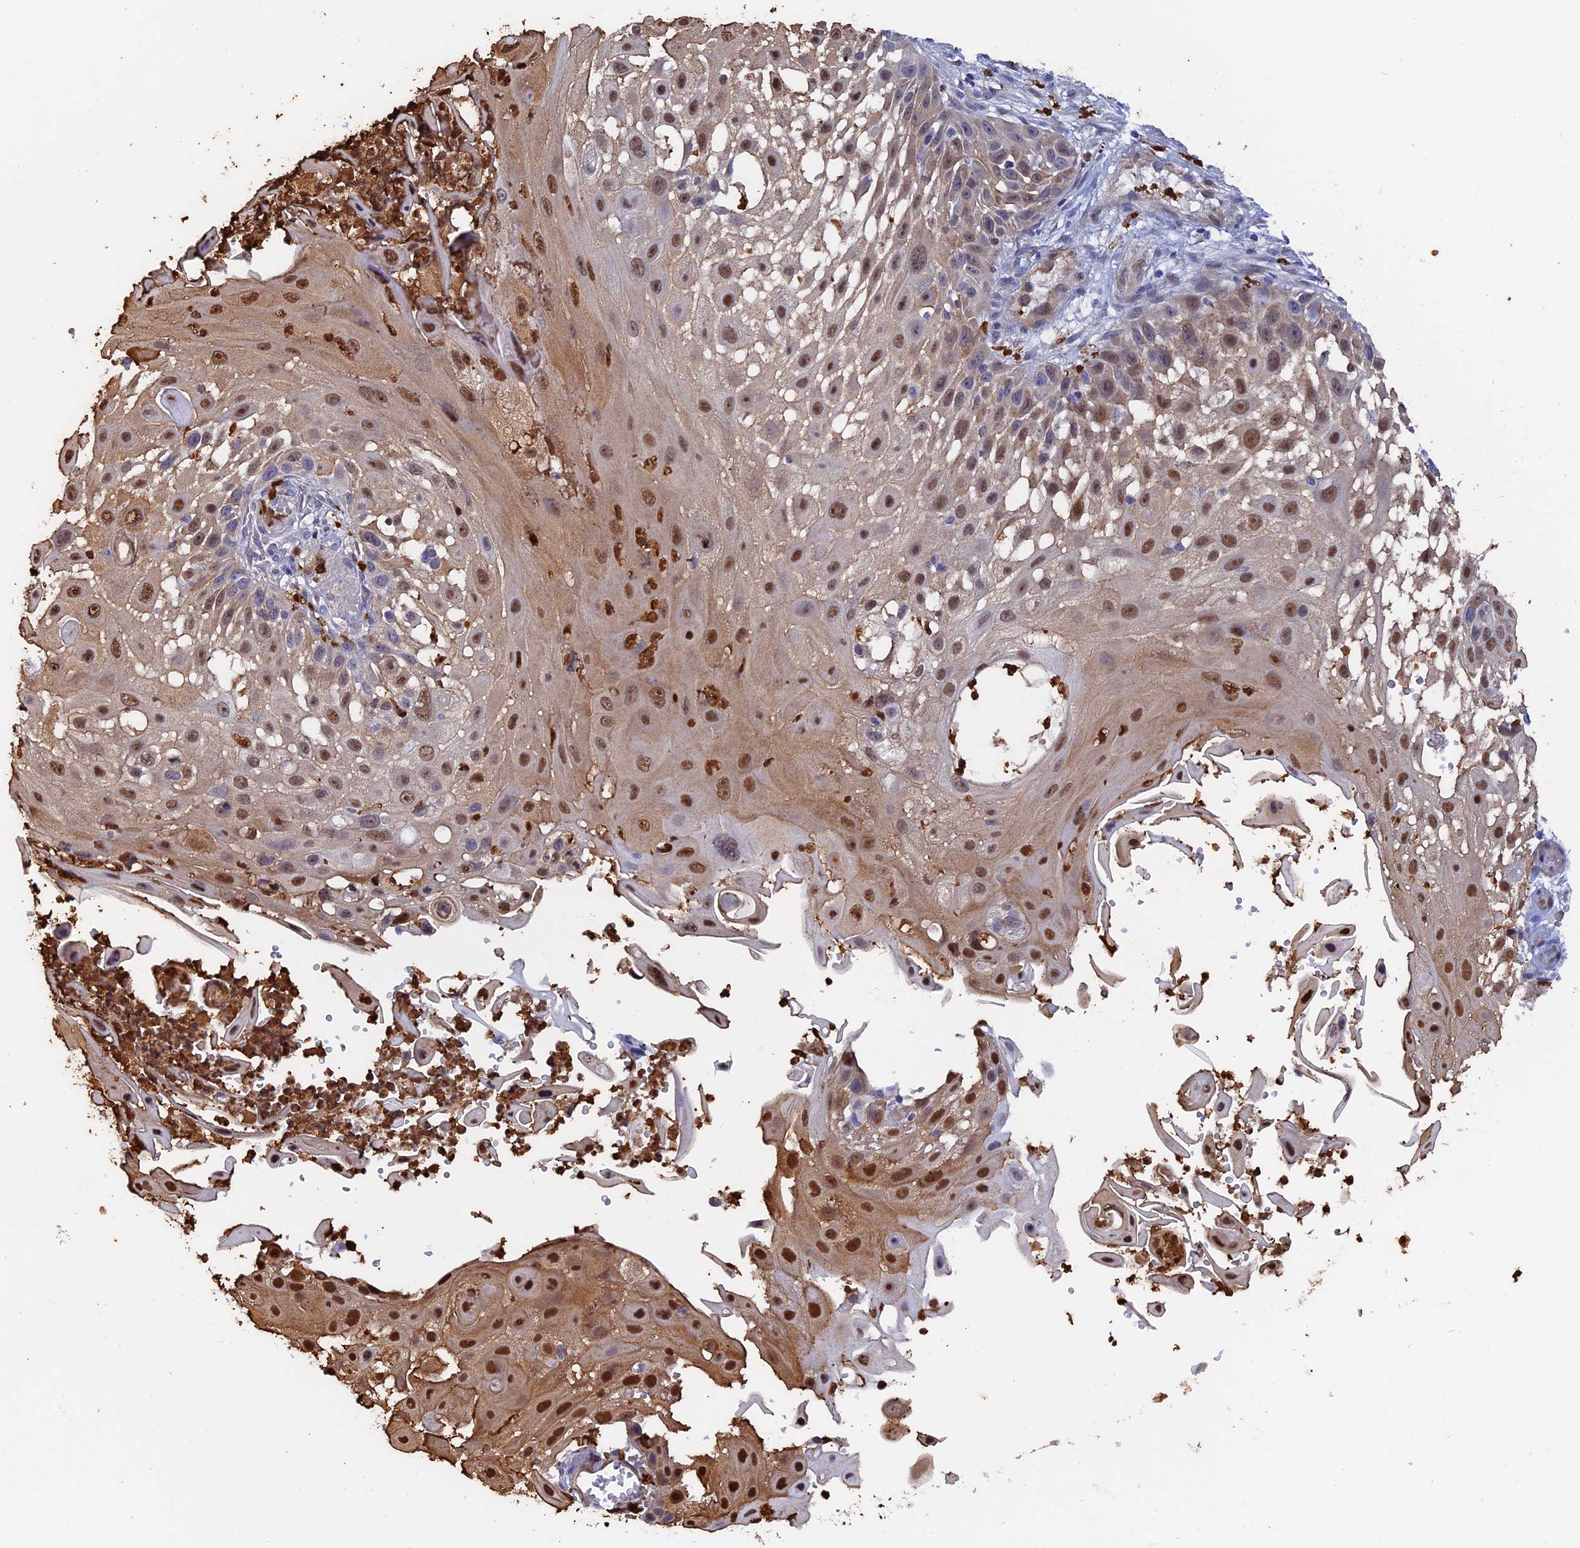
{"staining": {"intensity": "moderate", "quantity": ">75%", "location": "cytoplasmic/membranous,nuclear"}, "tissue": "skin cancer", "cell_type": "Tumor cells", "image_type": "cancer", "snomed": [{"axis": "morphology", "description": "Squamous cell carcinoma, NOS"}, {"axis": "topography", "description": "Skin"}], "caption": "IHC image of human squamous cell carcinoma (skin) stained for a protein (brown), which reveals medium levels of moderate cytoplasmic/membranous and nuclear positivity in approximately >75% of tumor cells.", "gene": "SLC26A1", "patient": {"sex": "female", "age": 44}}